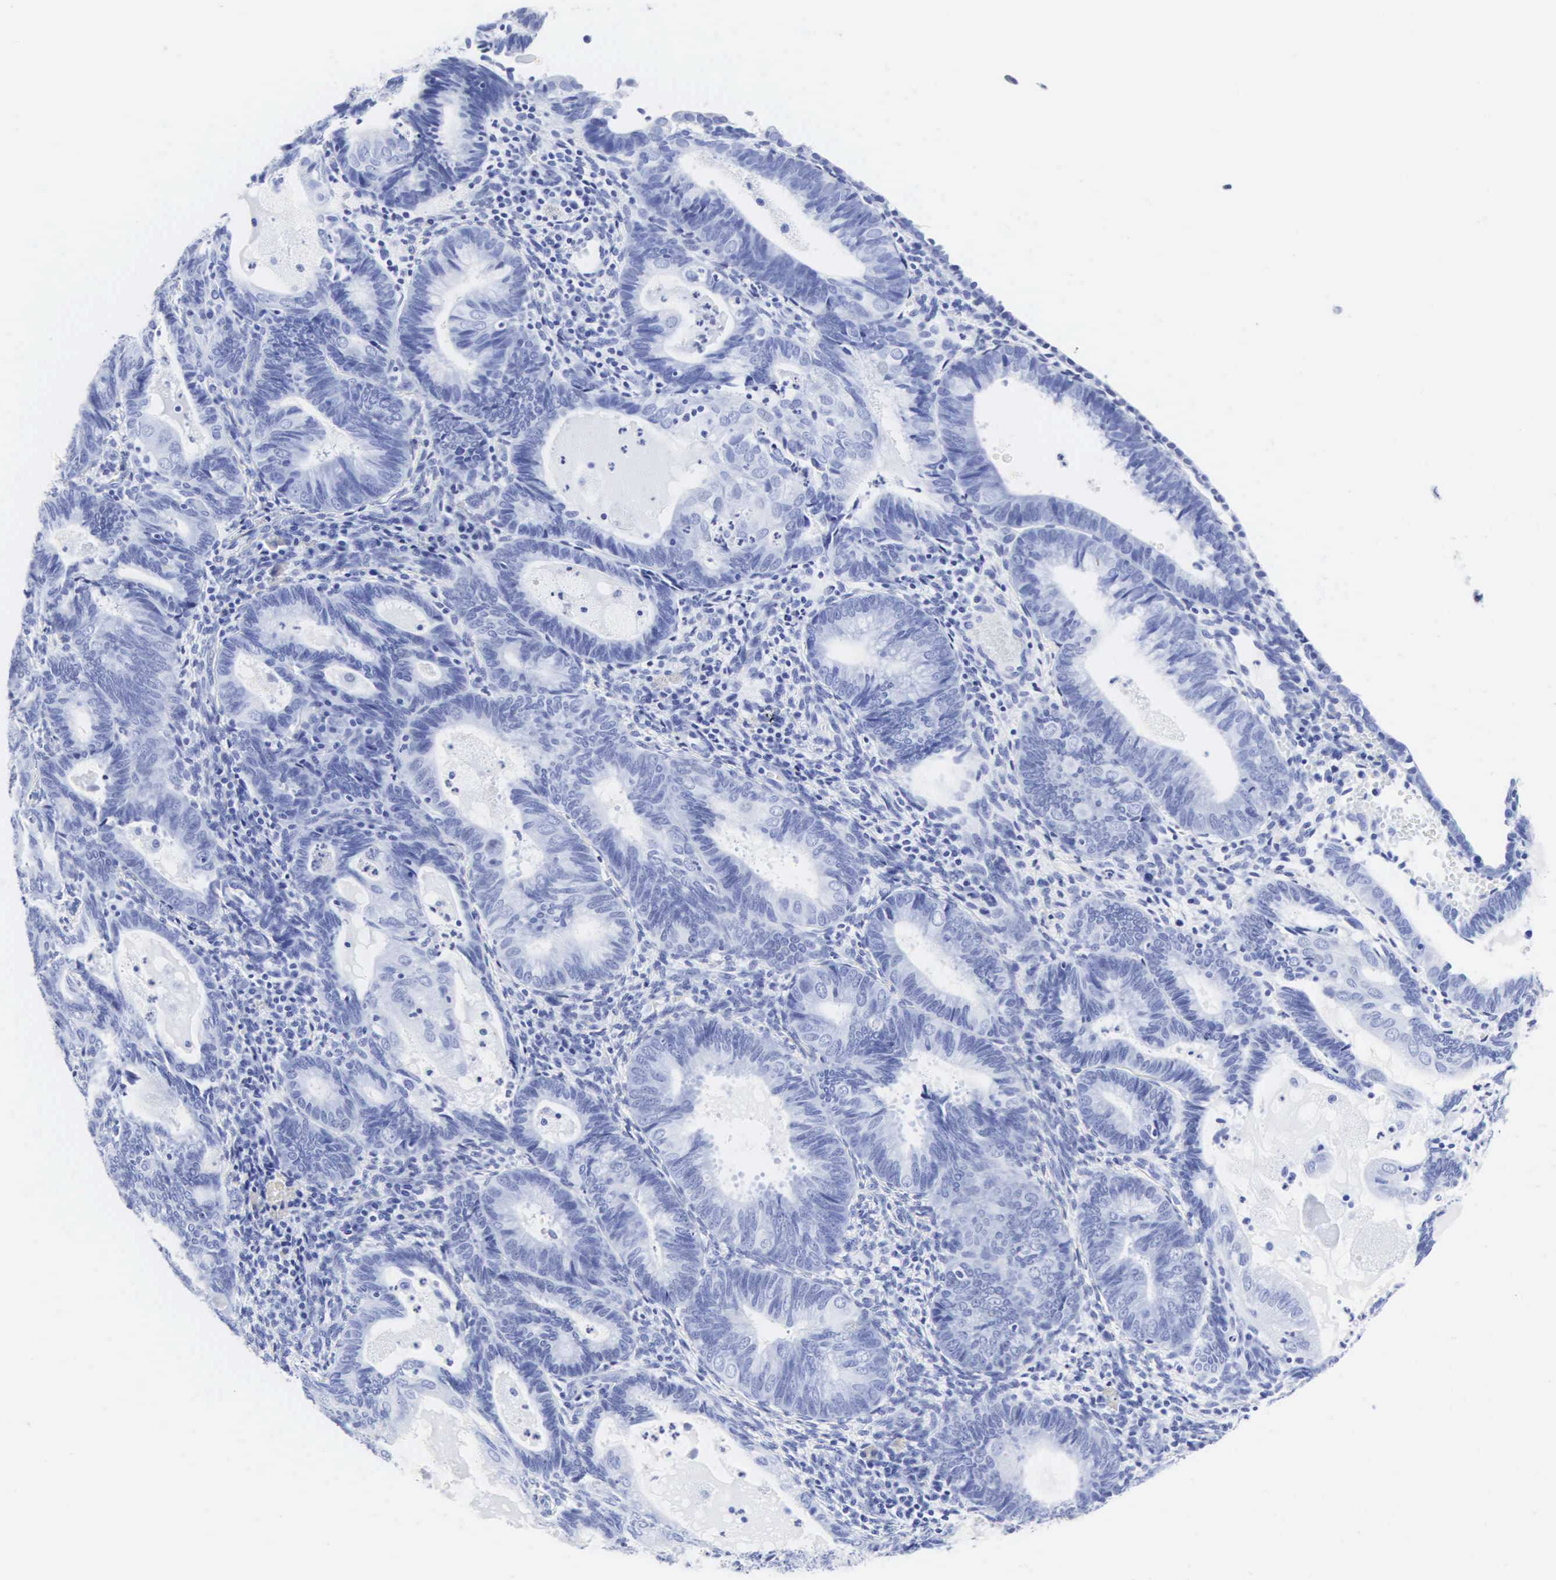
{"staining": {"intensity": "negative", "quantity": "none", "location": "none"}, "tissue": "endometrial cancer", "cell_type": "Tumor cells", "image_type": "cancer", "snomed": [{"axis": "morphology", "description": "Adenocarcinoma, NOS"}, {"axis": "topography", "description": "Endometrium"}], "caption": "Tumor cells show no significant expression in endometrial cancer.", "gene": "CGB3", "patient": {"sex": "female", "age": 63}}